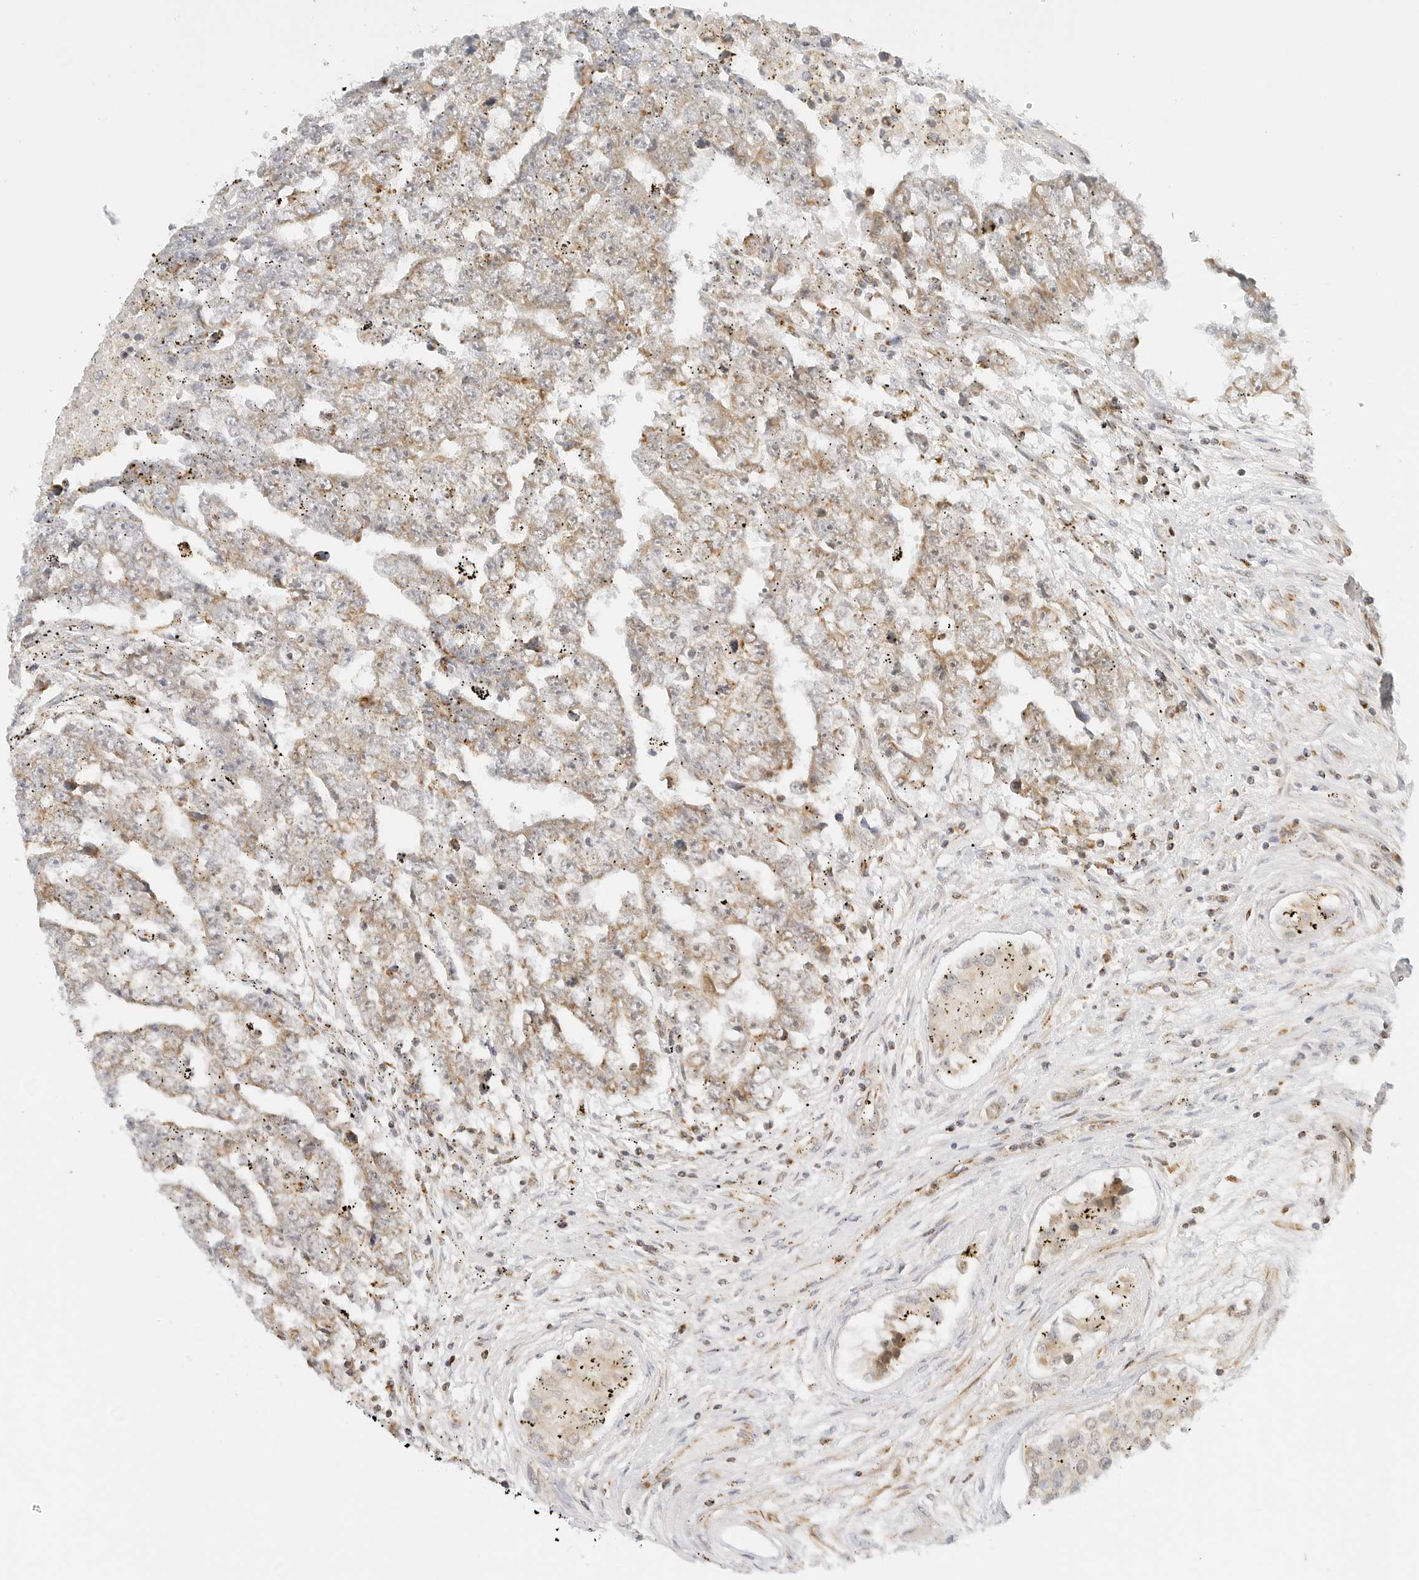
{"staining": {"intensity": "weak", "quantity": ">75%", "location": "cytoplasmic/membranous"}, "tissue": "testis cancer", "cell_type": "Tumor cells", "image_type": "cancer", "snomed": [{"axis": "morphology", "description": "Carcinoma, Embryonal, NOS"}, {"axis": "topography", "description": "Testis"}], "caption": "Immunohistochemistry (IHC) of human testis cancer reveals low levels of weak cytoplasmic/membranous positivity in about >75% of tumor cells.", "gene": "GORAB", "patient": {"sex": "male", "age": 25}}